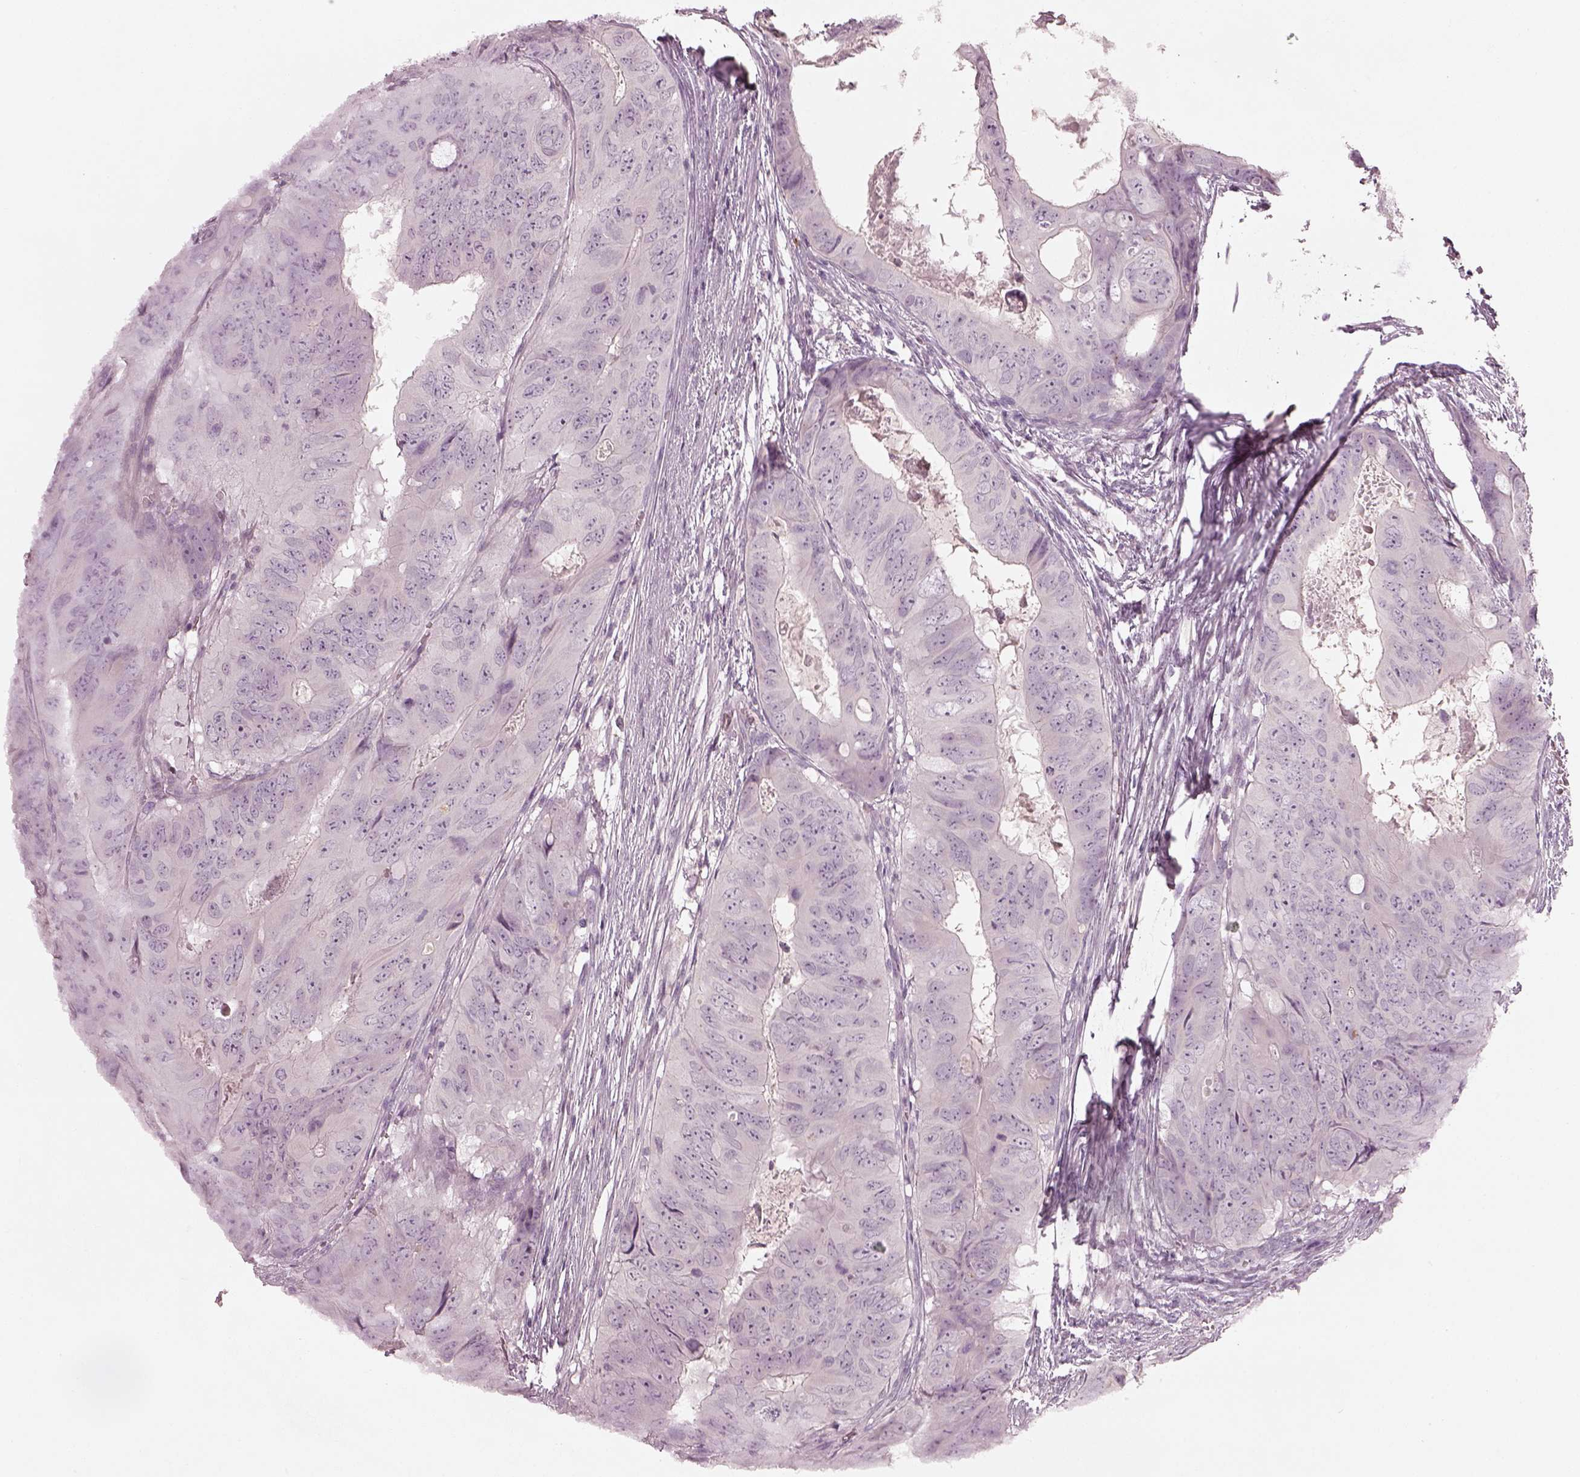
{"staining": {"intensity": "negative", "quantity": "none", "location": "none"}, "tissue": "colorectal cancer", "cell_type": "Tumor cells", "image_type": "cancer", "snomed": [{"axis": "morphology", "description": "Adenocarcinoma, NOS"}, {"axis": "topography", "description": "Colon"}], "caption": "This is an immunohistochemistry image of human colorectal cancer. There is no staining in tumor cells.", "gene": "SPATA6L", "patient": {"sex": "male", "age": 79}}